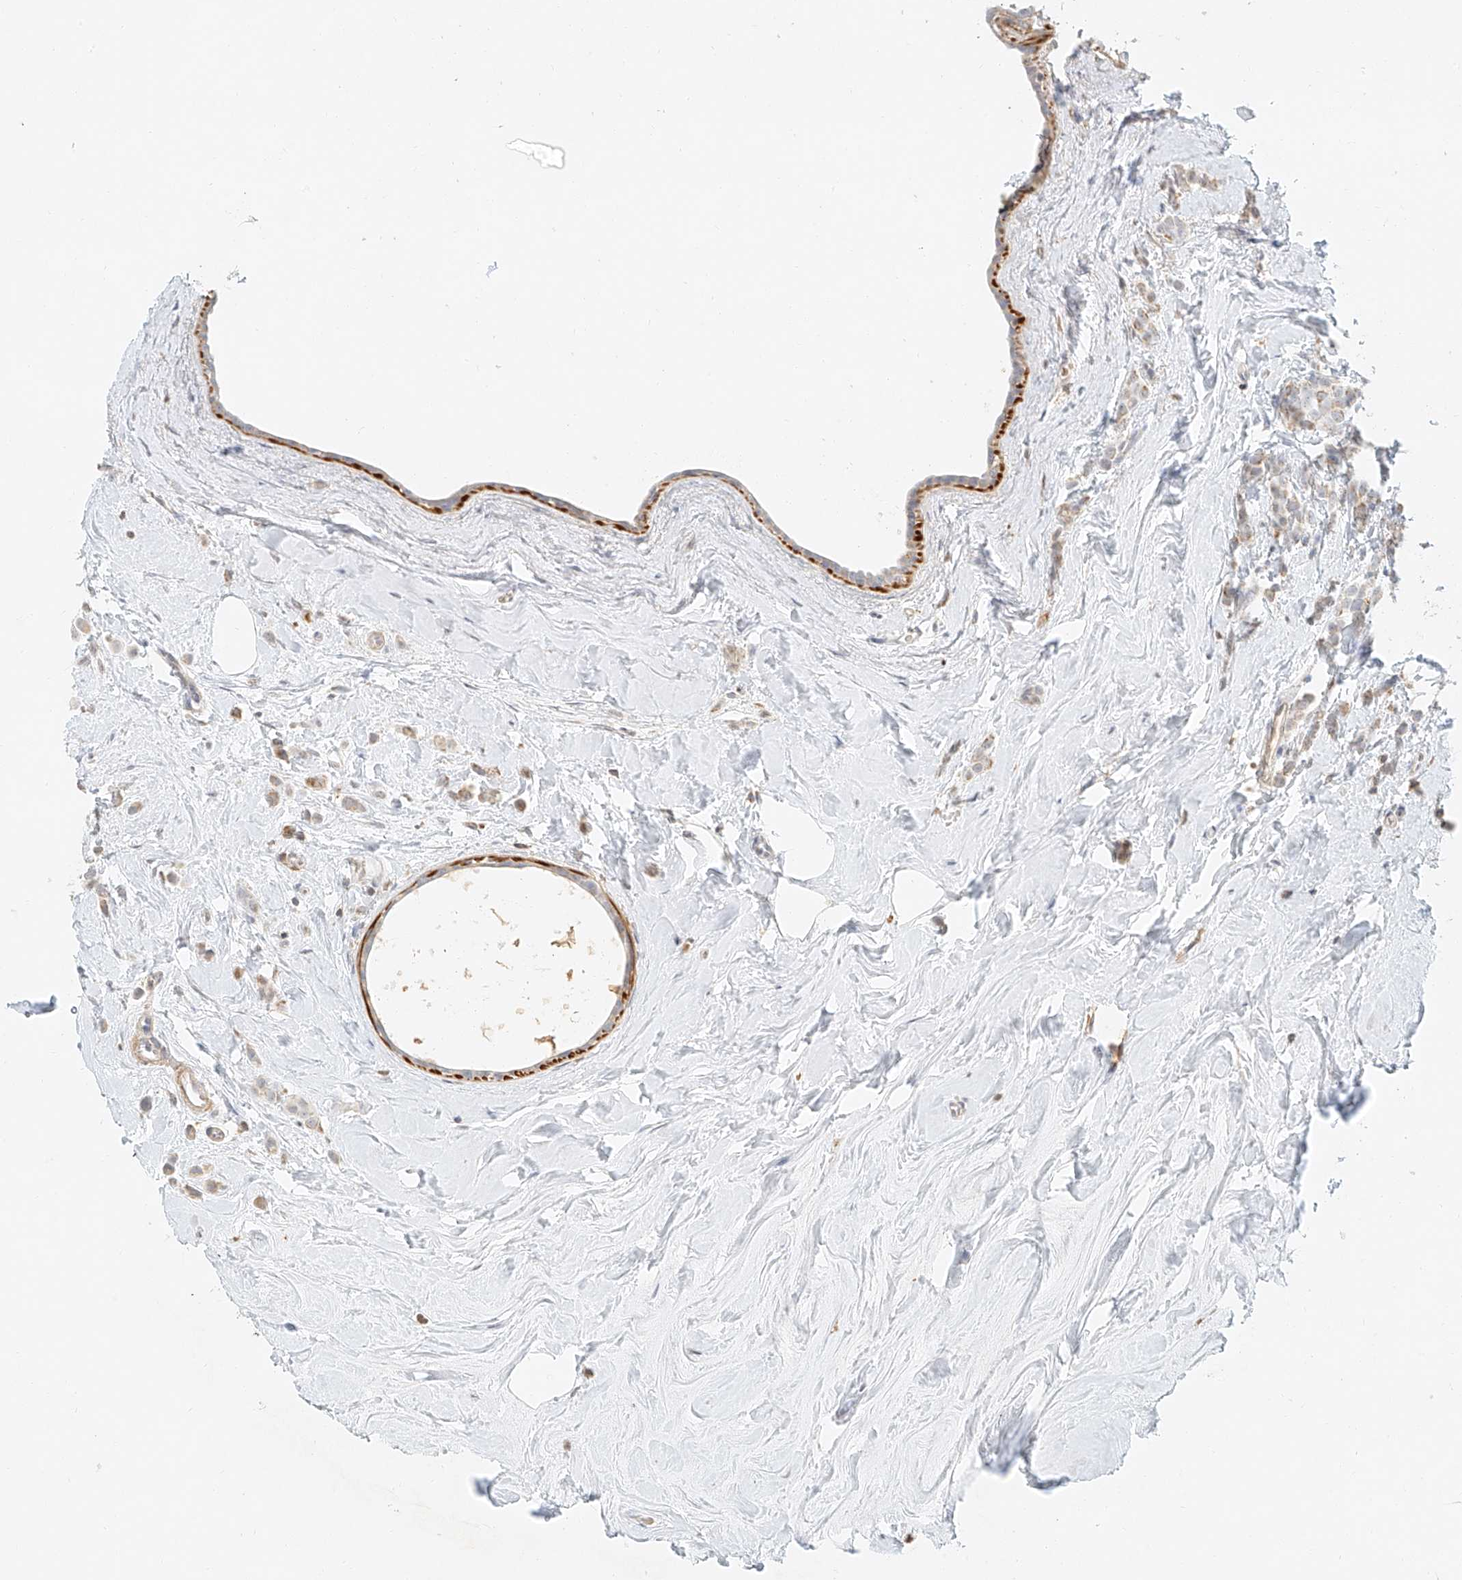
{"staining": {"intensity": "weak", "quantity": "25%-75%", "location": "cytoplasmic/membranous"}, "tissue": "breast cancer", "cell_type": "Tumor cells", "image_type": "cancer", "snomed": [{"axis": "morphology", "description": "Lobular carcinoma"}, {"axis": "topography", "description": "Breast"}], "caption": "A brown stain highlights weak cytoplasmic/membranous positivity of a protein in human breast cancer tumor cells.", "gene": "CXorf58", "patient": {"sex": "female", "age": 47}}